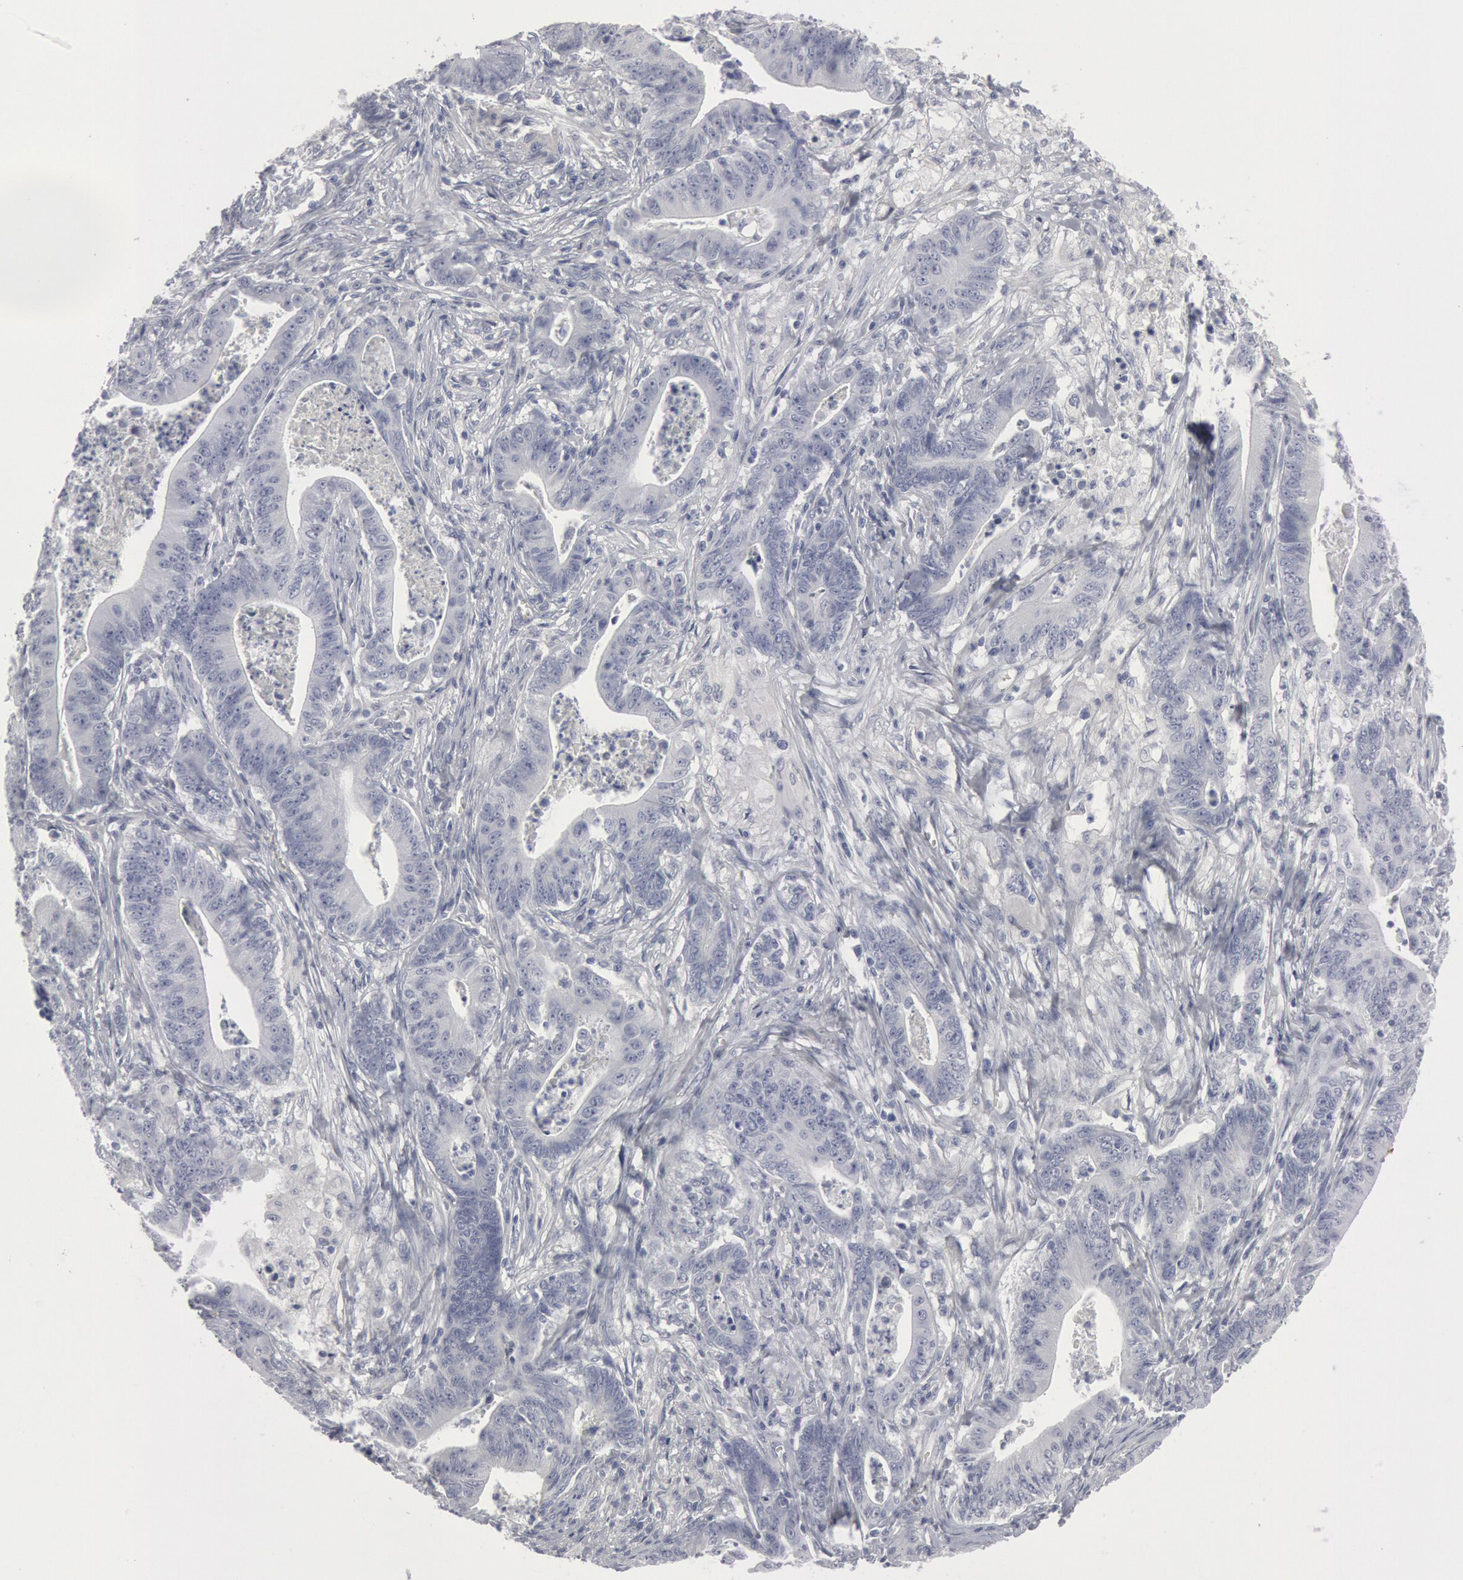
{"staining": {"intensity": "negative", "quantity": "none", "location": "none"}, "tissue": "stomach cancer", "cell_type": "Tumor cells", "image_type": "cancer", "snomed": [{"axis": "morphology", "description": "Adenocarcinoma, NOS"}, {"axis": "topography", "description": "Stomach, lower"}], "caption": "IHC histopathology image of neoplastic tissue: human adenocarcinoma (stomach) stained with DAB reveals no significant protein expression in tumor cells.", "gene": "DMC1", "patient": {"sex": "female", "age": 86}}